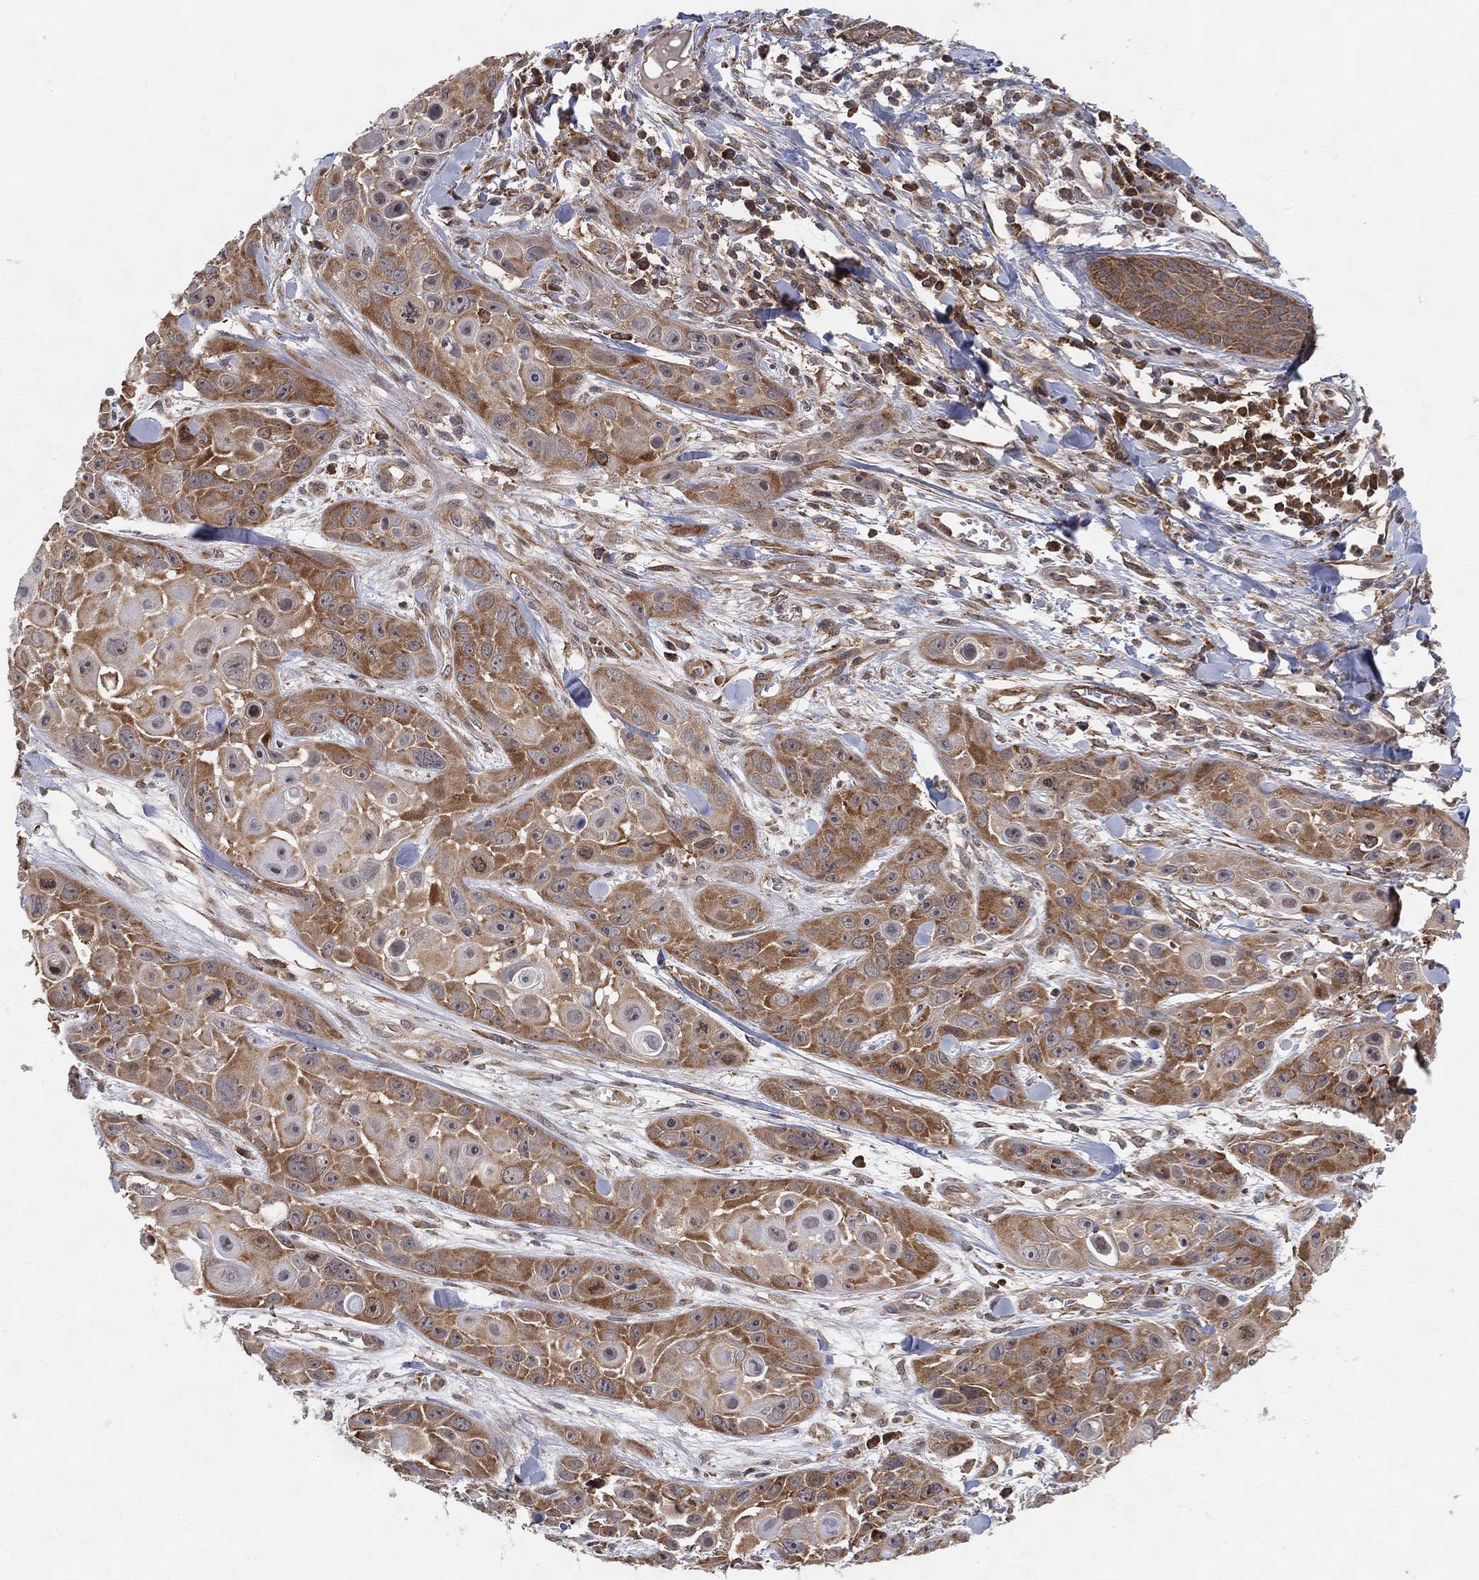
{"staining": {"intensity": "moderate", "quantity": "25%-75%", "location": "cytoplasmic/membranous"}, "tissue": "skin cancer", "cell_type": "Tumor cells", "image_type": "cancer", "snomed": [{"axis": "morphology", "description": "Squamous cell carcinoma, NOS"}, {"axis": "topography", "description": "Skin"}, {"axis": "topography", "description": "Anal"}], "caption": "Moderate cytoplasmic/membranous expression for a protein is appreciated in about 25%-75% of tumor cells of skin squamous cell carcinoma using immunohistochemistry.", "gene": "TMTC4", "patient": {"sex": "female", "age": 75}}